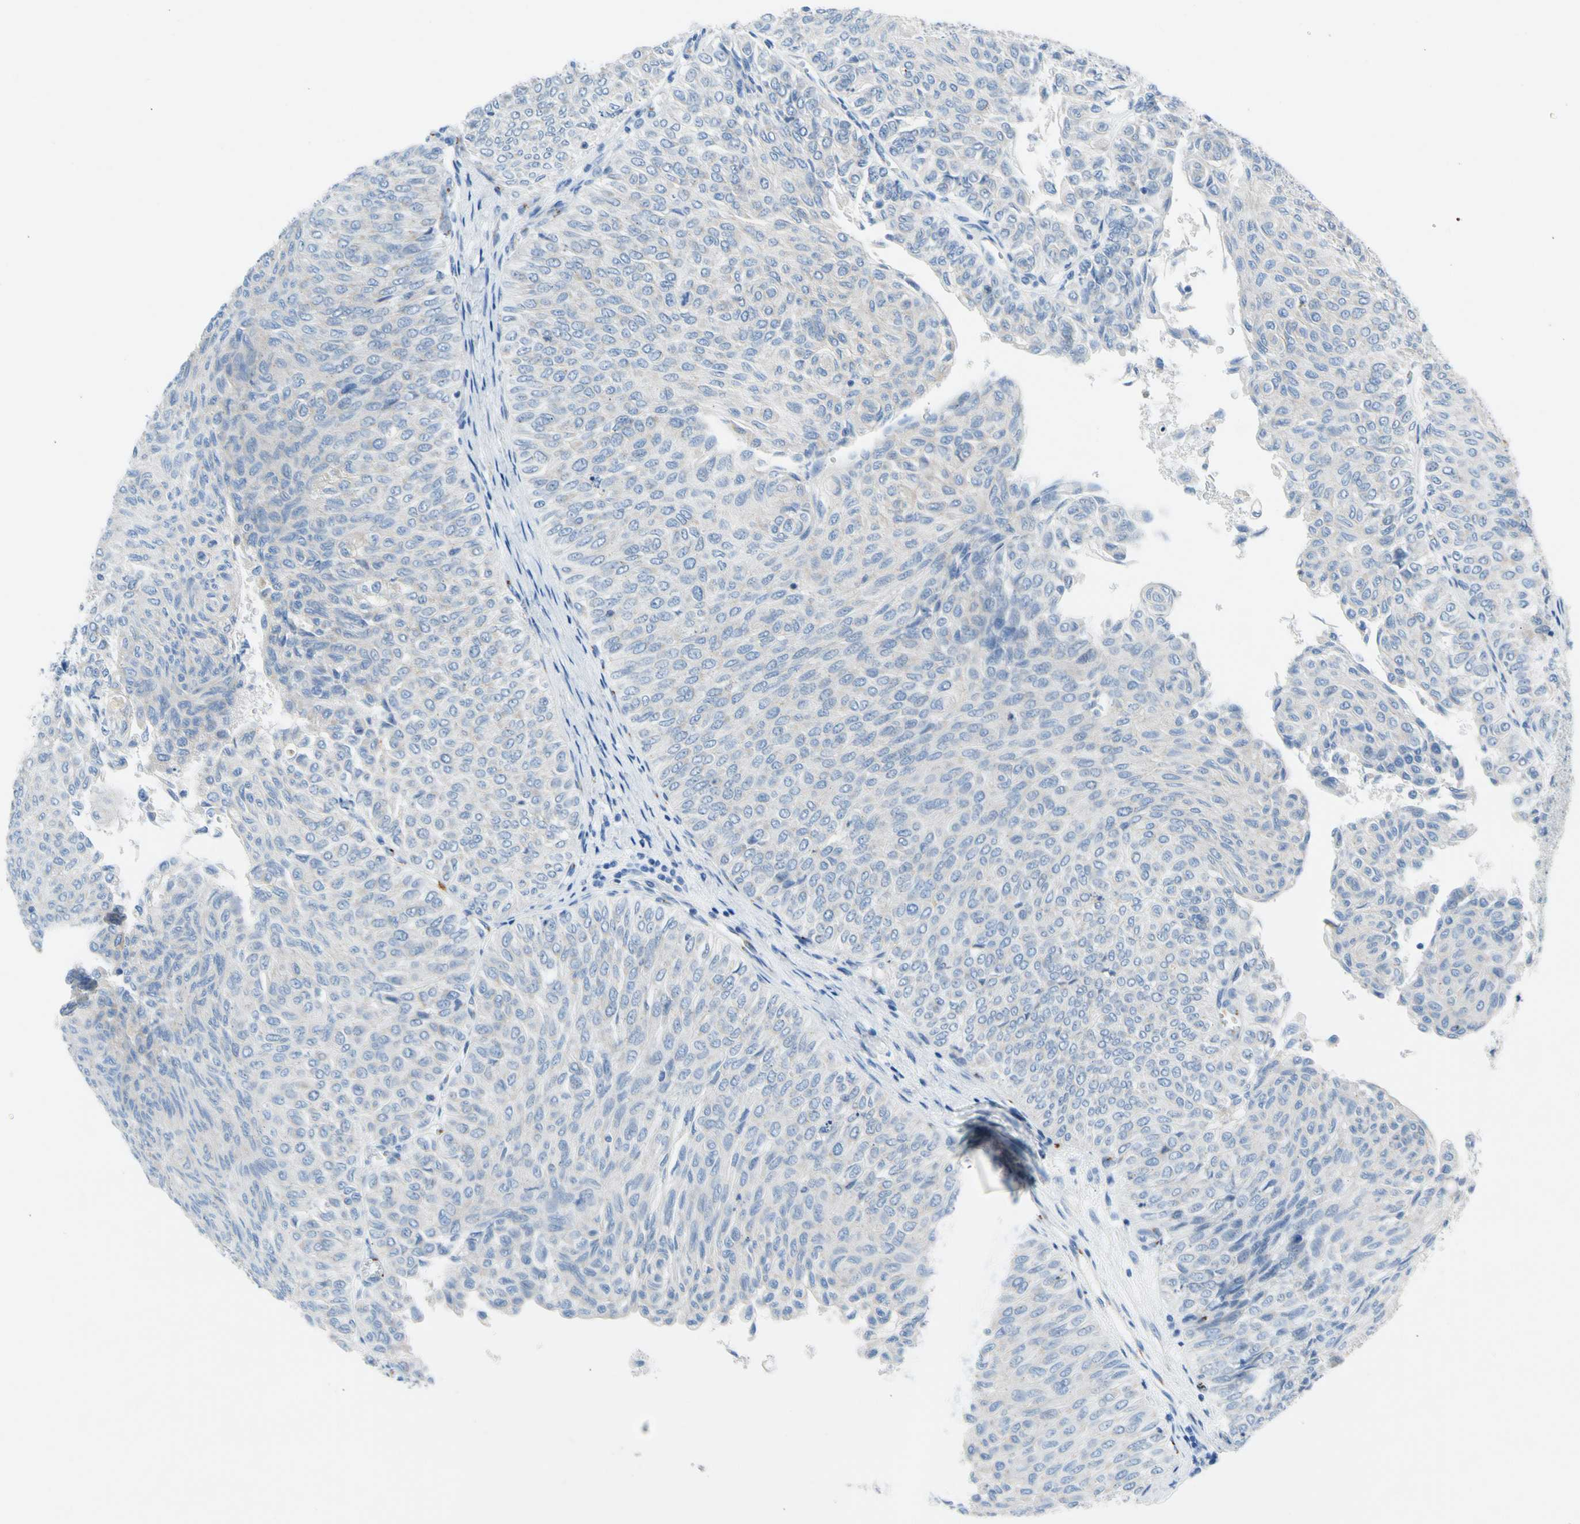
{"staining": {"intensity": "negative", "quantity": "none", "location": "none"}, "tissue": "urothelial cancer", "cell_type": "Tumor cells", "image_type": "cancer", "snomed": [{"axis": "morphology", "description": "Urothelial carcinoma, Low grade"}, {"axis": "topography", "description": "Urinary bladder"}], "caption": "Protein analysis of urothelial cancer exhibits no significant positivity in tumor cells.", "gene": "GASK1B", "patient": {"sex": "male", "age": 78}}